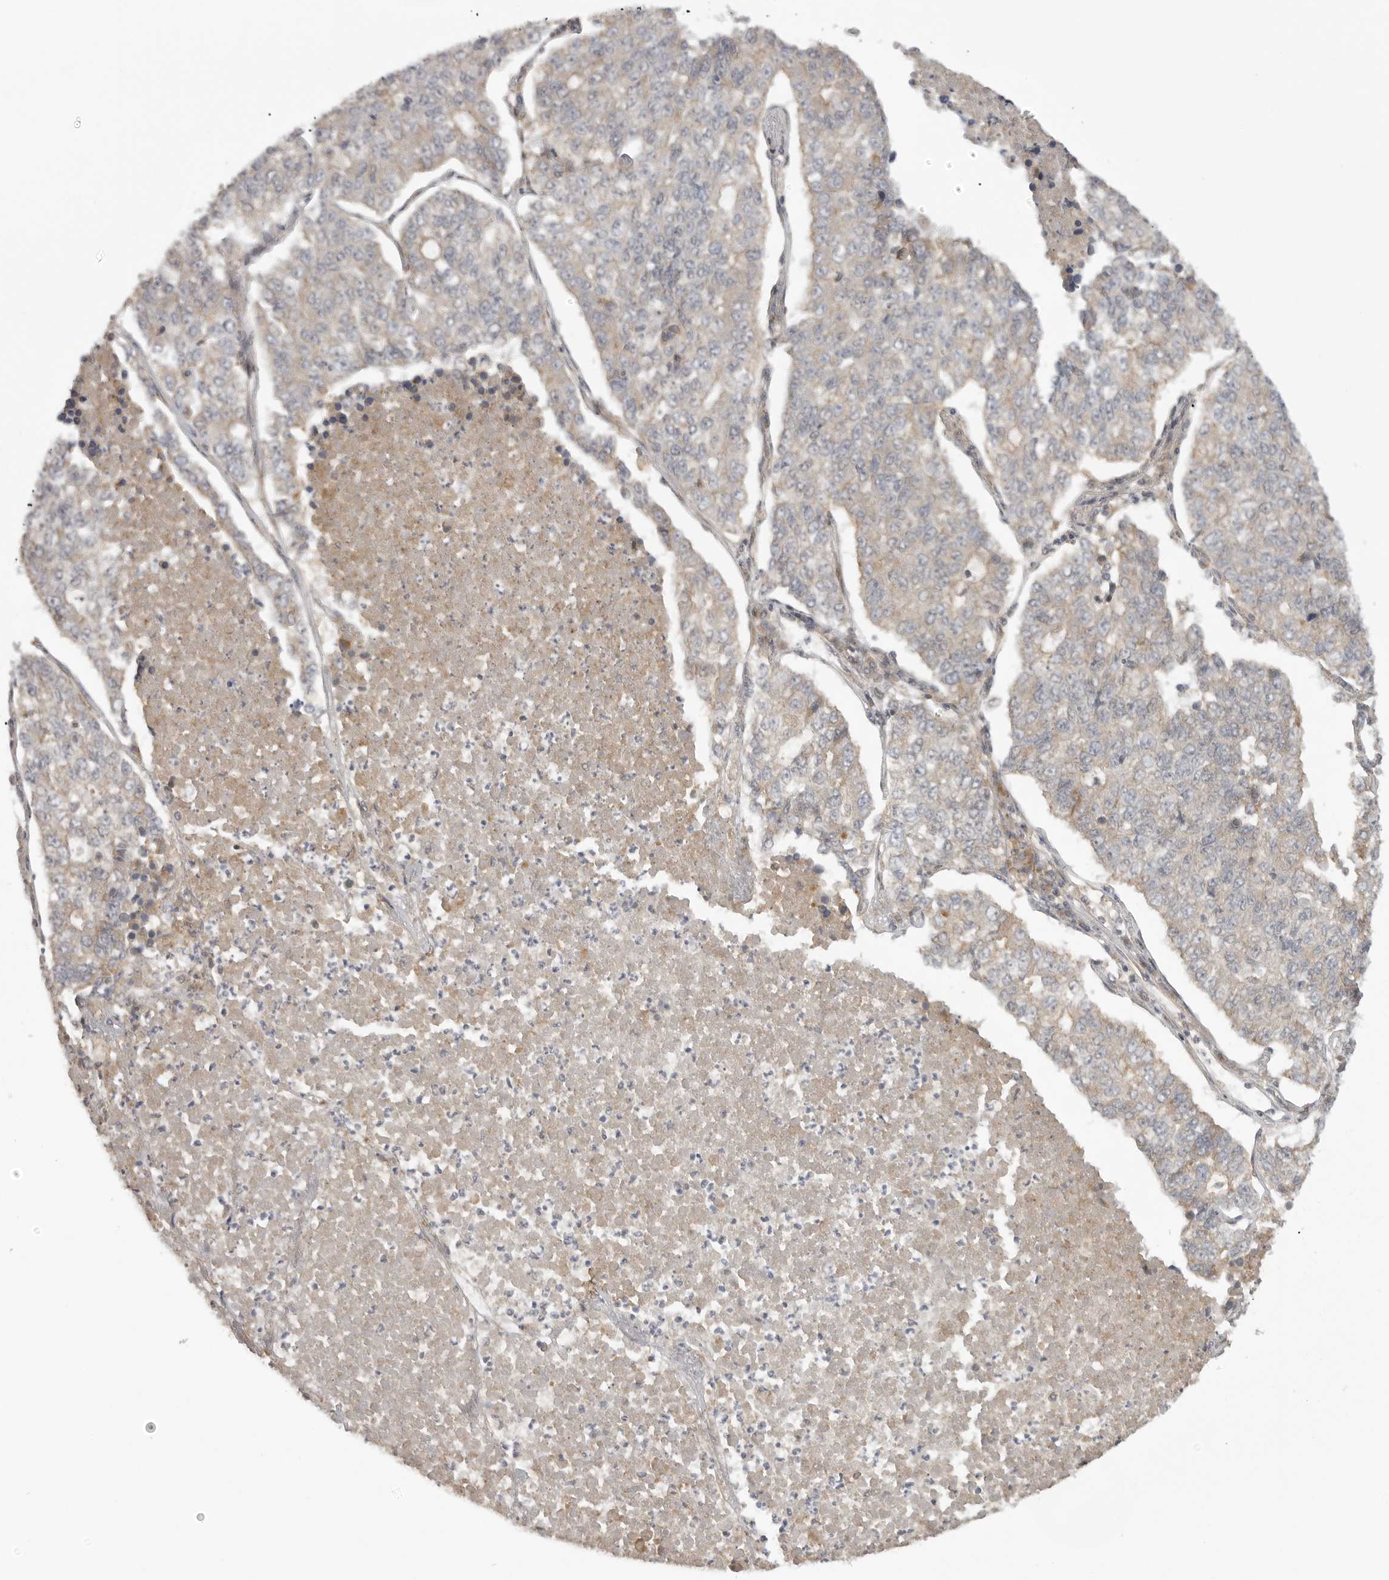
{"staining": {"intensity": "weak", "quantity": "25%-75%", "location": "cytoplasmic/membranous"}, "tissue": "lung cancer", "cell_type": "Tumor cells", "image_type": "cancer", "snomed": [{"axis": "morphology", "description": "Adenocarcinoma, NOS"}, {"axis": "topography", "description": "Lung"}], "caption": "Immunohistochemistry (DAB (3,3'-diaminobenzidine)) staining of lung cancer (adenocarcinoma) reveals weak cytoplasmic/membranous protein staining in approximately 25%-75% of tumor cells.", "gene": "FAT3", "patient": {"sex": "male", "age": 49}}